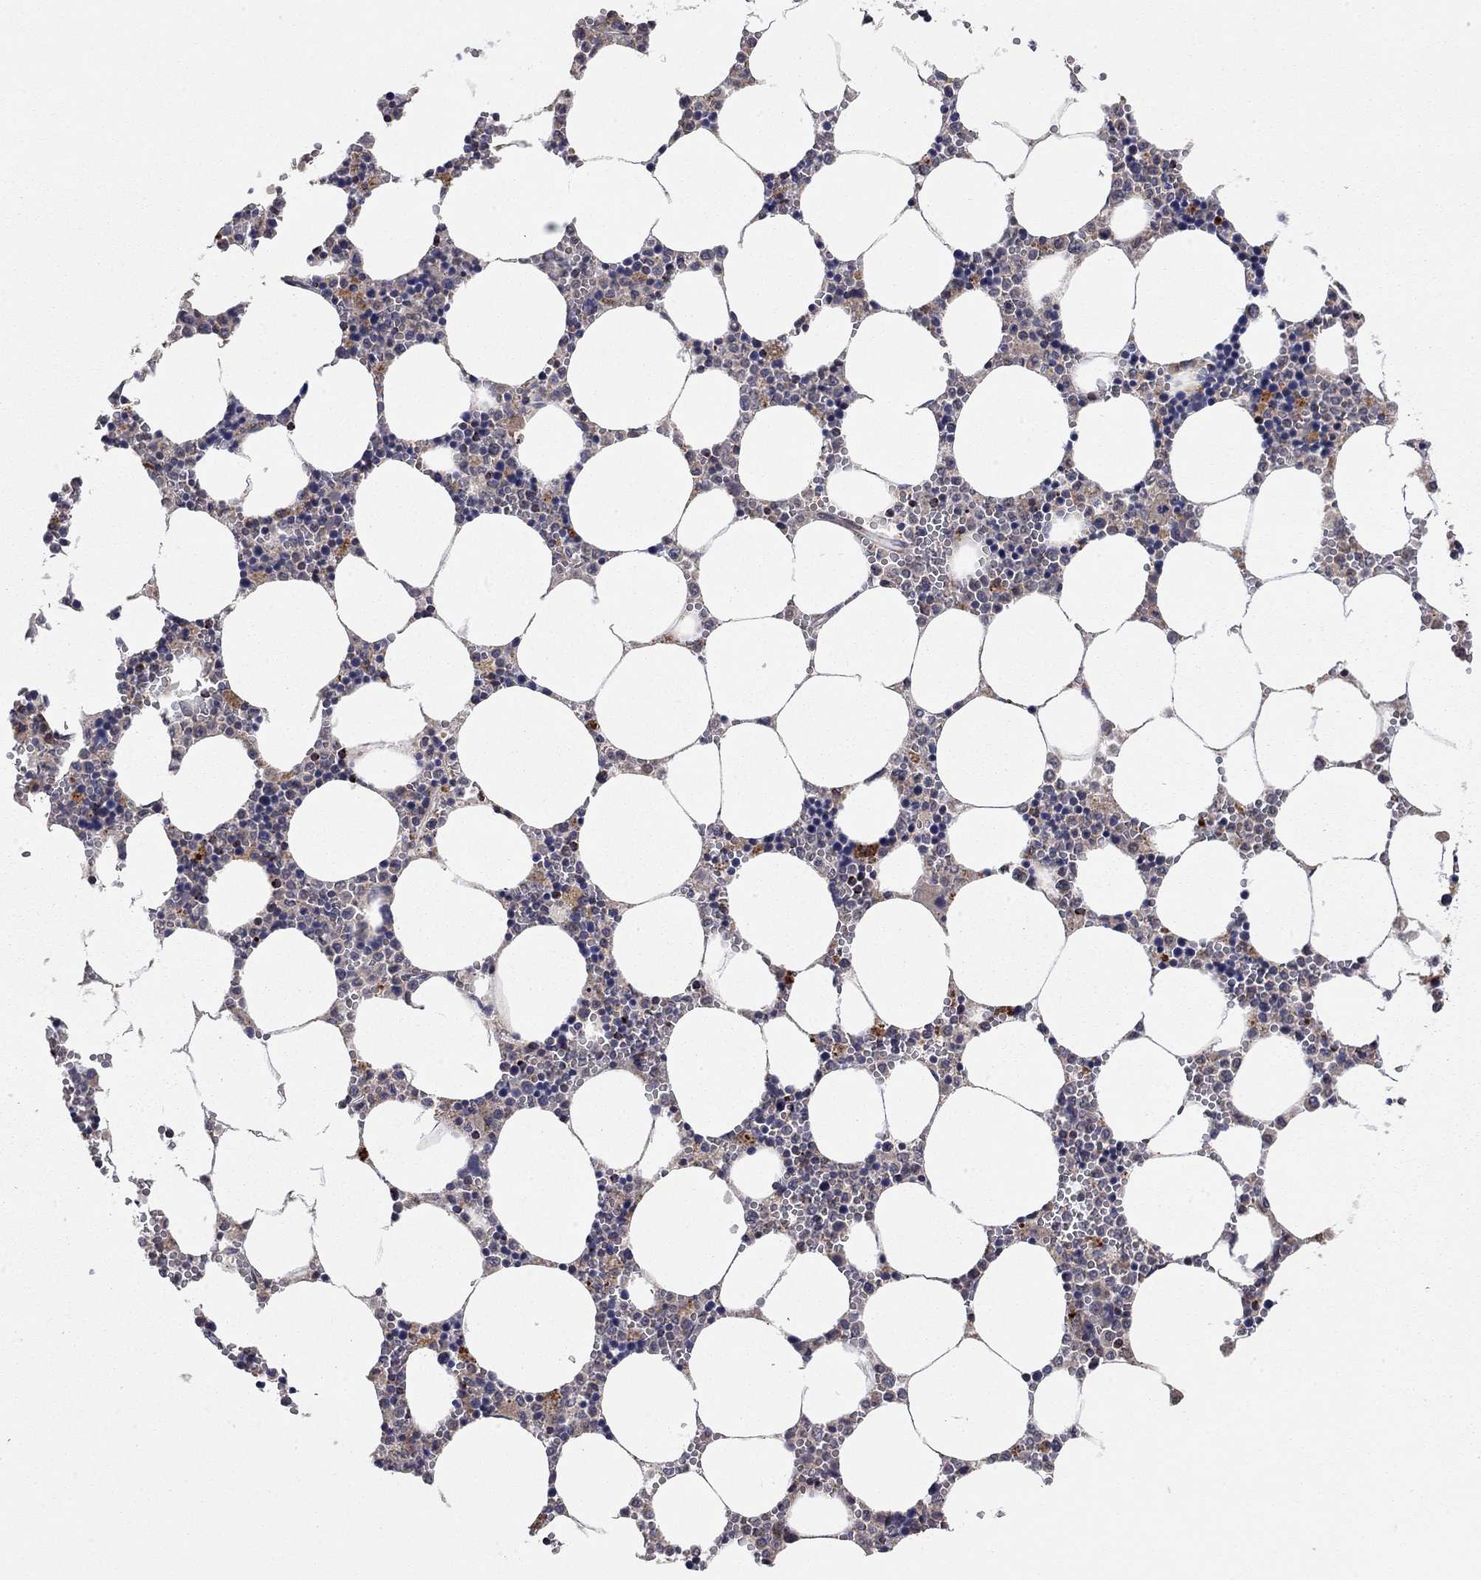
{"staining": {"intensity": "moderate", "quantity": "<25%", "location": "cytoplasmic/membranous"}, "tissue": "bone marrow", "cell_type": "Hematopoietic cells", "image_type": "normal", "snomed": [{"axis": "morphology", "description": "Normal tissue, NOS"}, {"axis": "topography", "description": "Bone marrow"}], "caption": "DAB (3,3'-diaminobenzidine) immunohistochemical staining of normal bone marrow shows moderate cytoplasmic/membranous protein expression in approximately <25% of hematopoietic cells.", "gene": "IDS", "patient": {"sex": "female", "age": 64}}